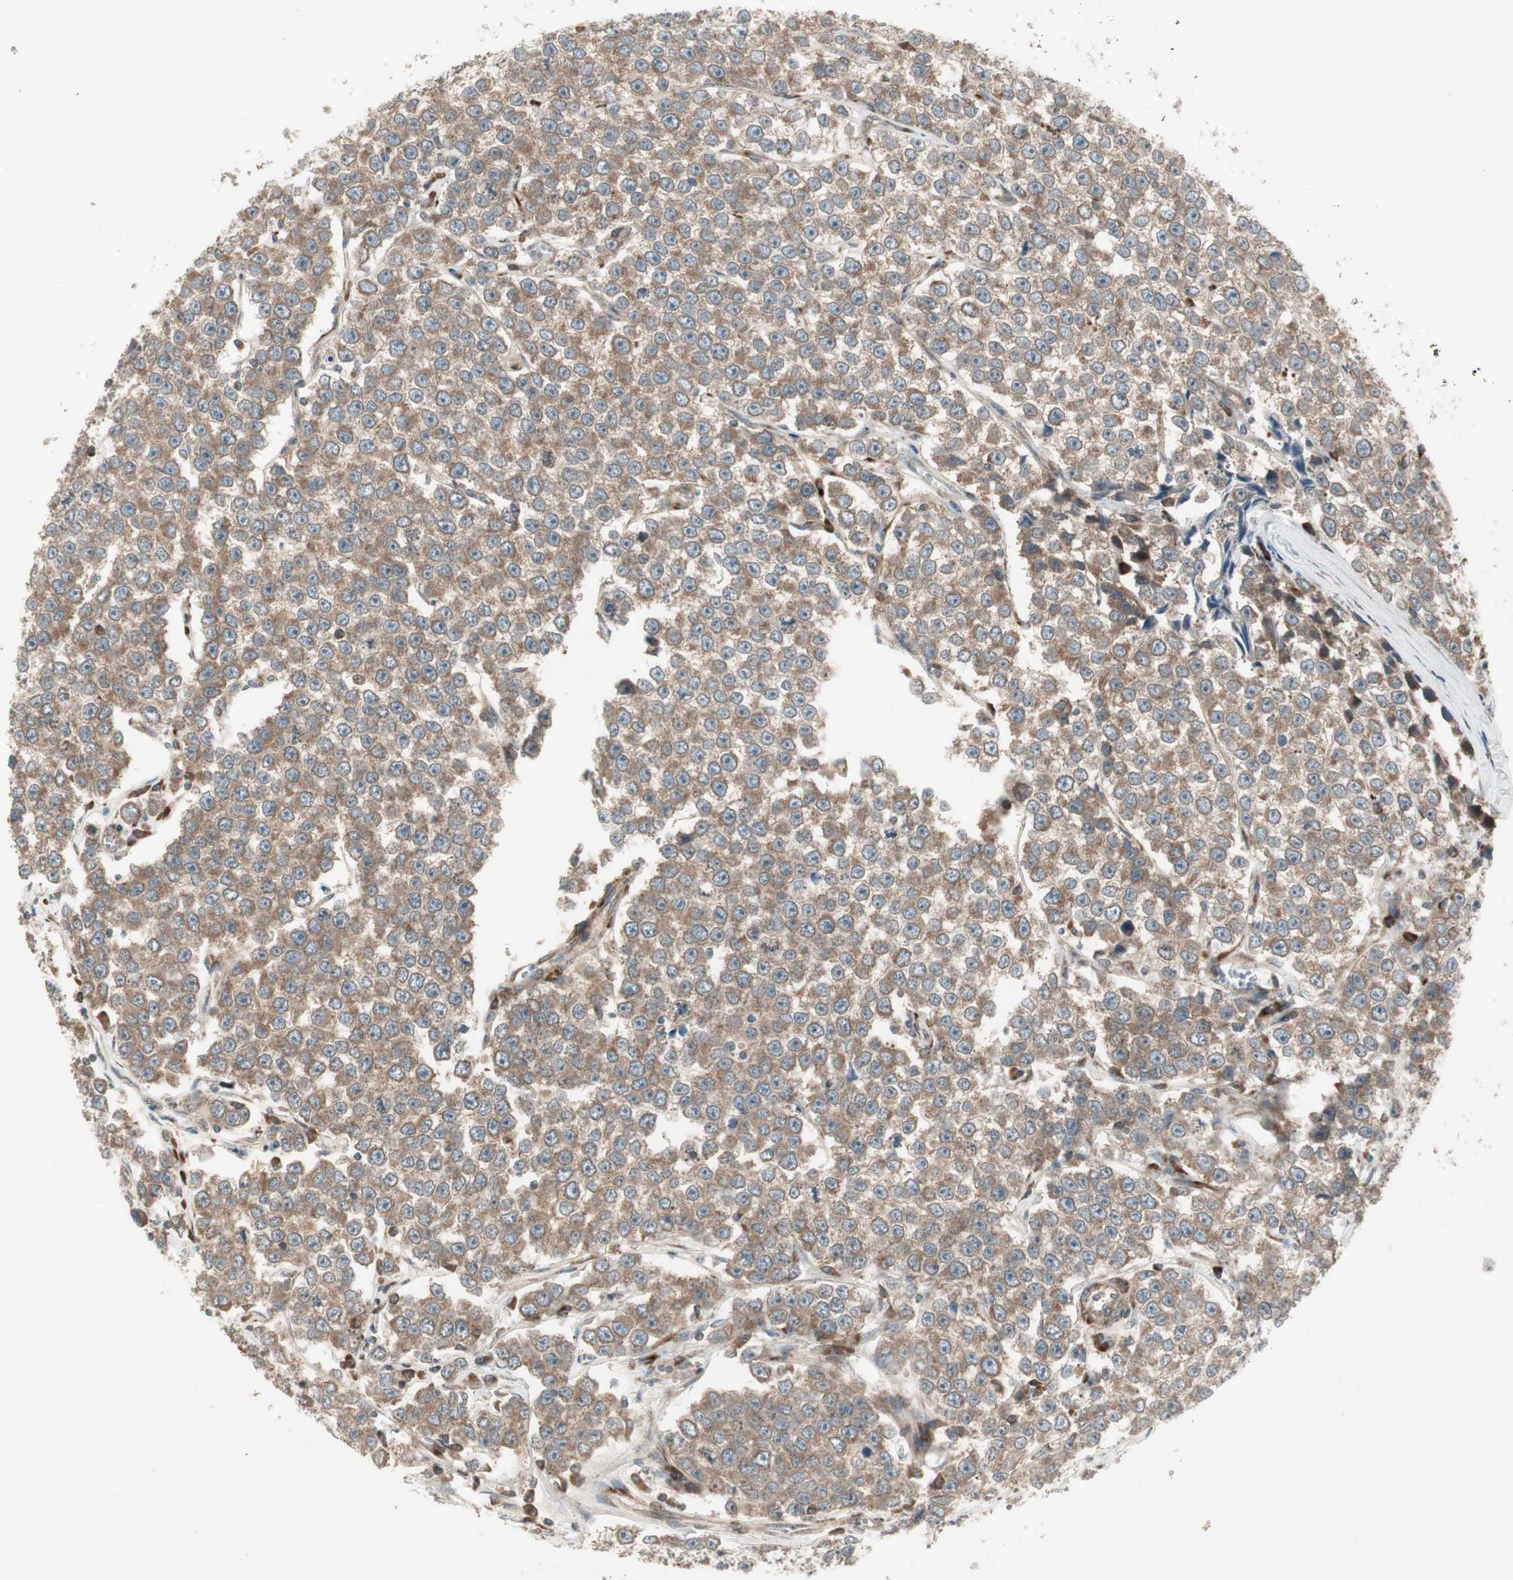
{"staining": {"intensity": "weak", "quantity": ">75%", "location": "cytoplasmic/membranous"}, "tissue": "testis cancer", "cell_type": "Tumor cells", "image_type": "cancer", "snomed": [{"axis": "morphology", "description": "Seminoma, NOS"}, {"axis": "morphology", "description": "Carcinoma, Embryonal, NOS"}, {"axis": "topography", "description": "Testis"}], "caption": "Immunohistochemical staining of human testis cancer (embryonal carcinoma) shows low levels of weak cytoplasmic/membranous positivity in about >75% of tumor cells.", "gene": "PPP2R5E", "patient": {"sex": "male", "age": 52}}